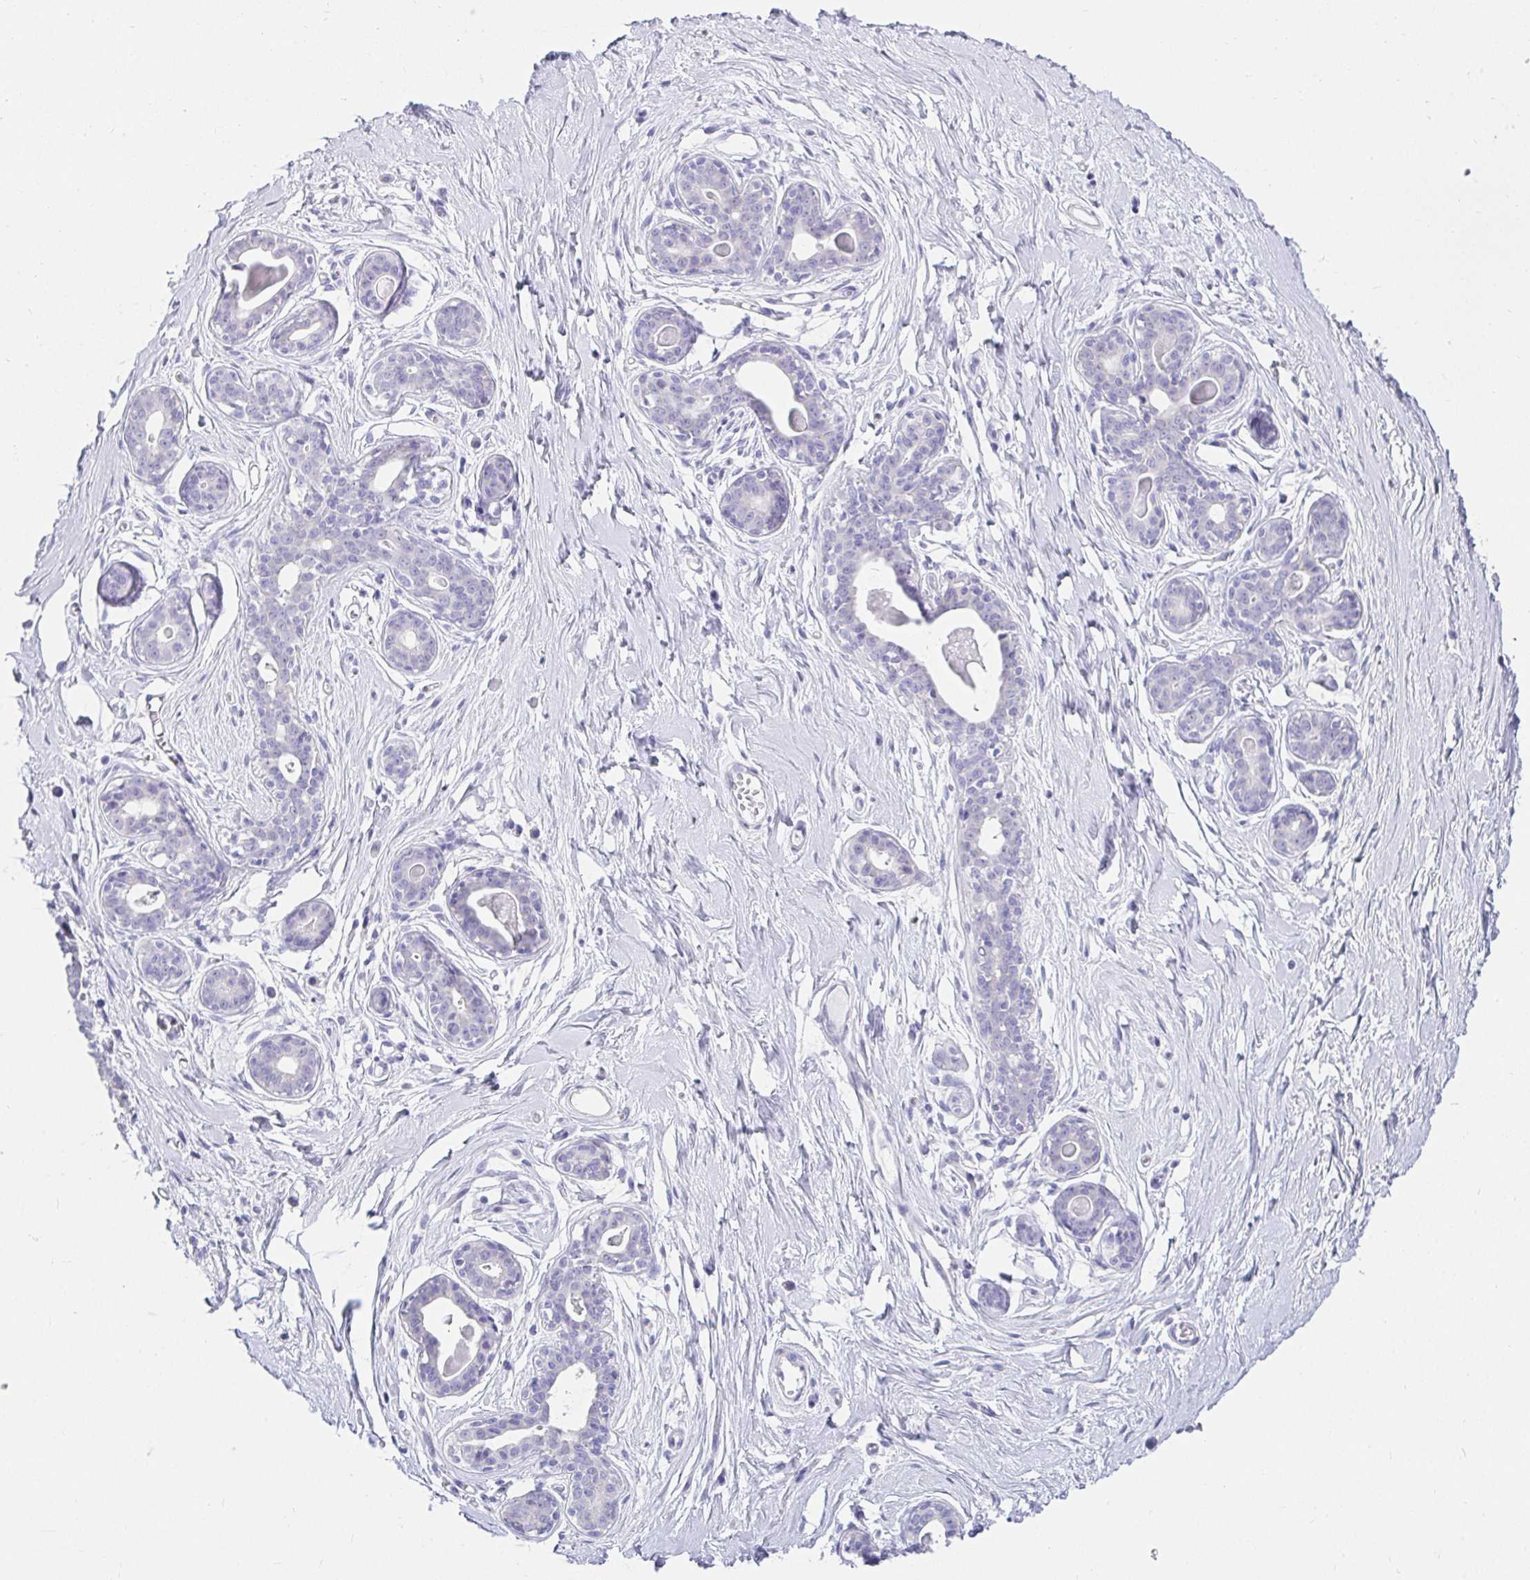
{"staining": {"intensity": "negative", "quantity": "none", "location": "none"}, "tissue": "breast", "cell_type": "Adipocytes", "image_type": "normal", "snomed": [{"axis": "morphology", "description": "Normal tissue, NOS"}, {"axis": "topography", "description": "Breast"}], "caption": "Immunohistochemistry of unremarkable breast displays no expression in adipocytes. (Brightfield microscopy of DAB (3,3'-diaminobenzidine) immunohistochemistry (IHC) at high magnification).", "gene": "VGLL1", "patient": {"sex": "female", "age": 45}}